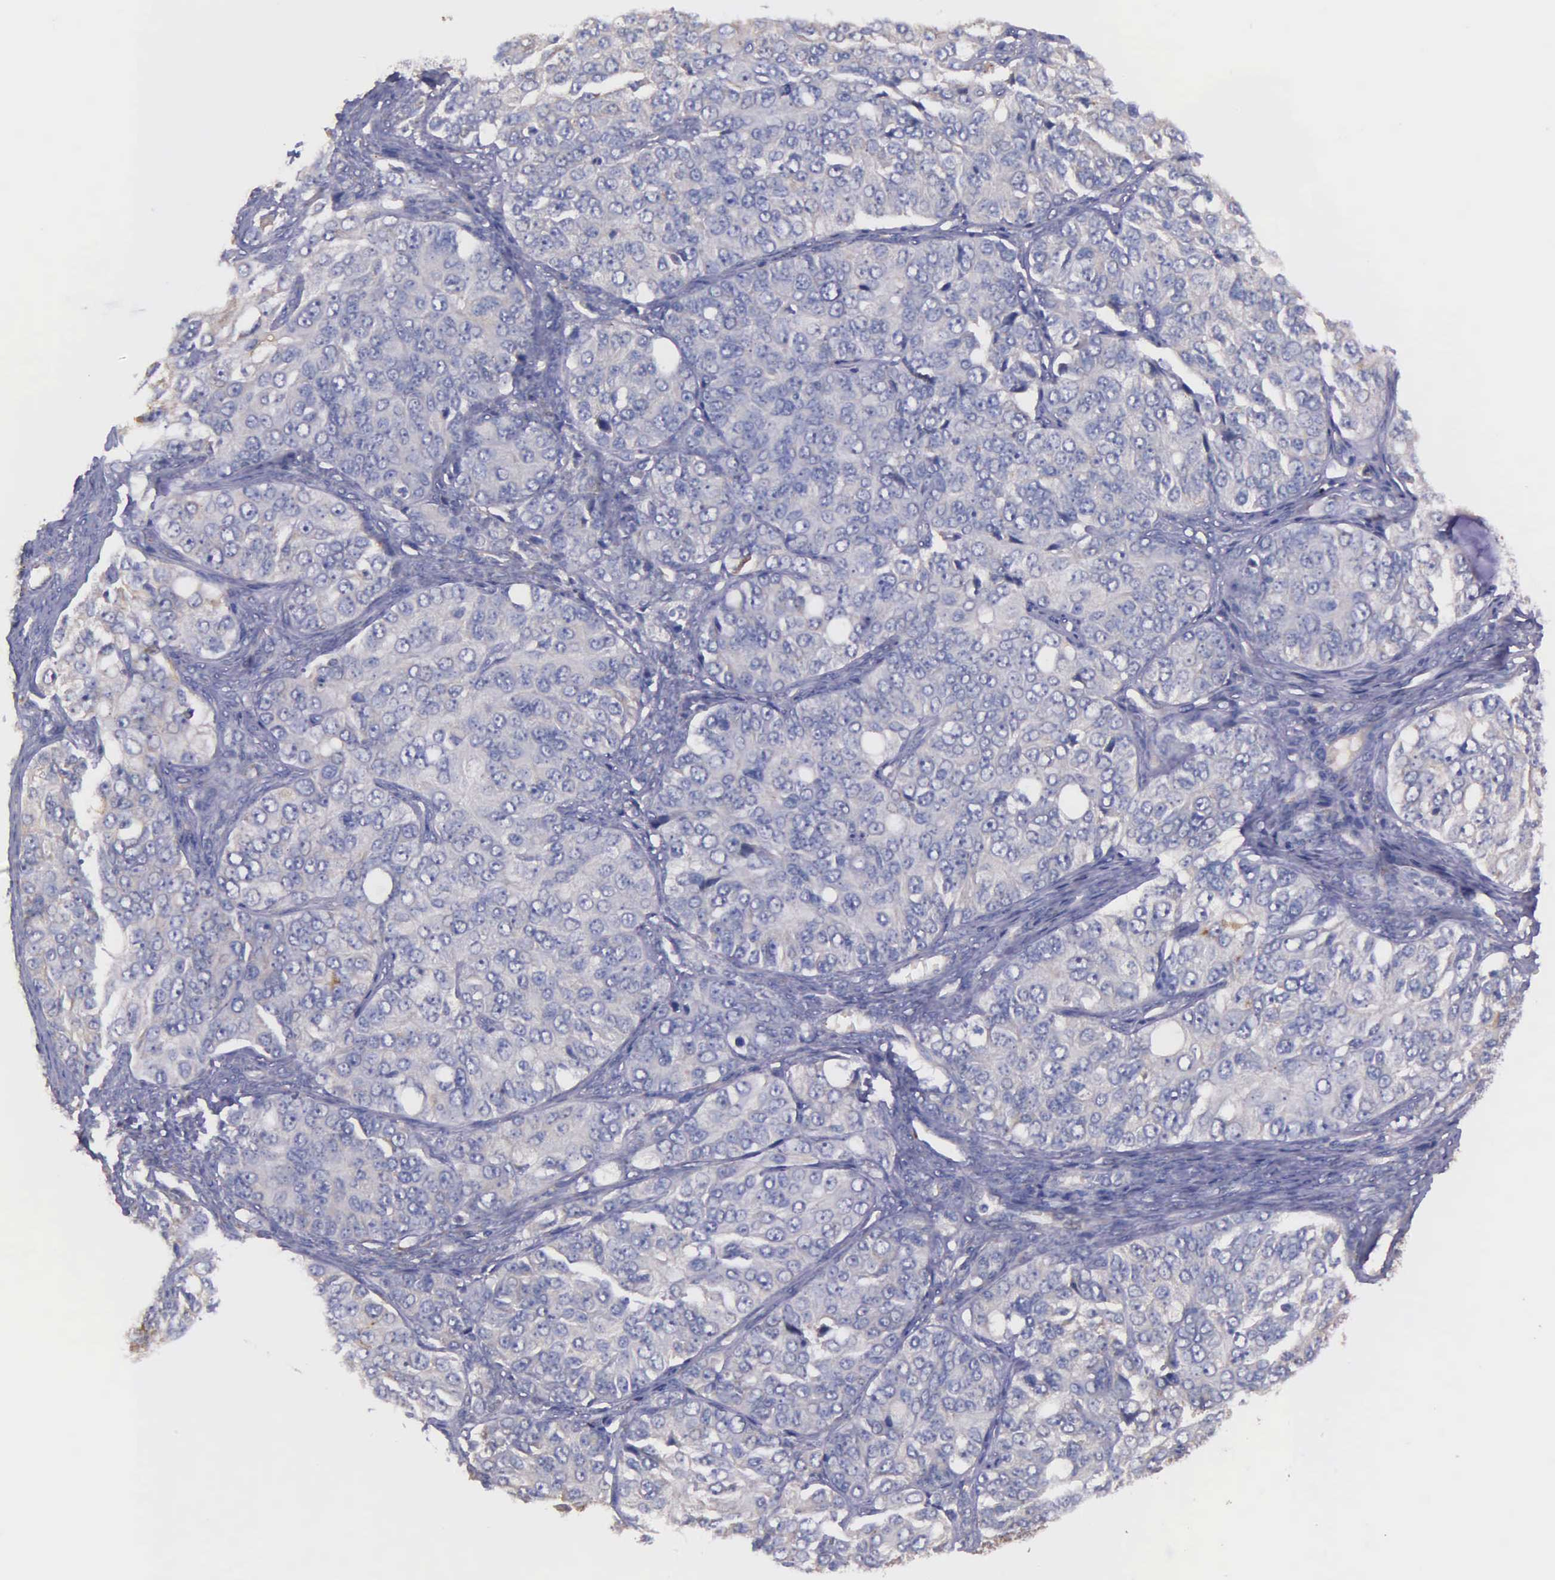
{"staining": {"intensity": "negative", "quantity": "none", "location": "none"}, "tissue": "ovarian cancer", "cell_type": "Tumor cells", "image_type": "cancer", "snomed": [{"axis": "morphology", "description": "Carcinoma, endometroid"}, {"axis": "topography", "description": "Ovary"}], "caption": "This is an IHC photomicrograph of ovarian endometroid carcinoma. There is no expression in tumor cells.", "gene": "ZC3H12B", "patient": {"sex": "female", "age": 51}}